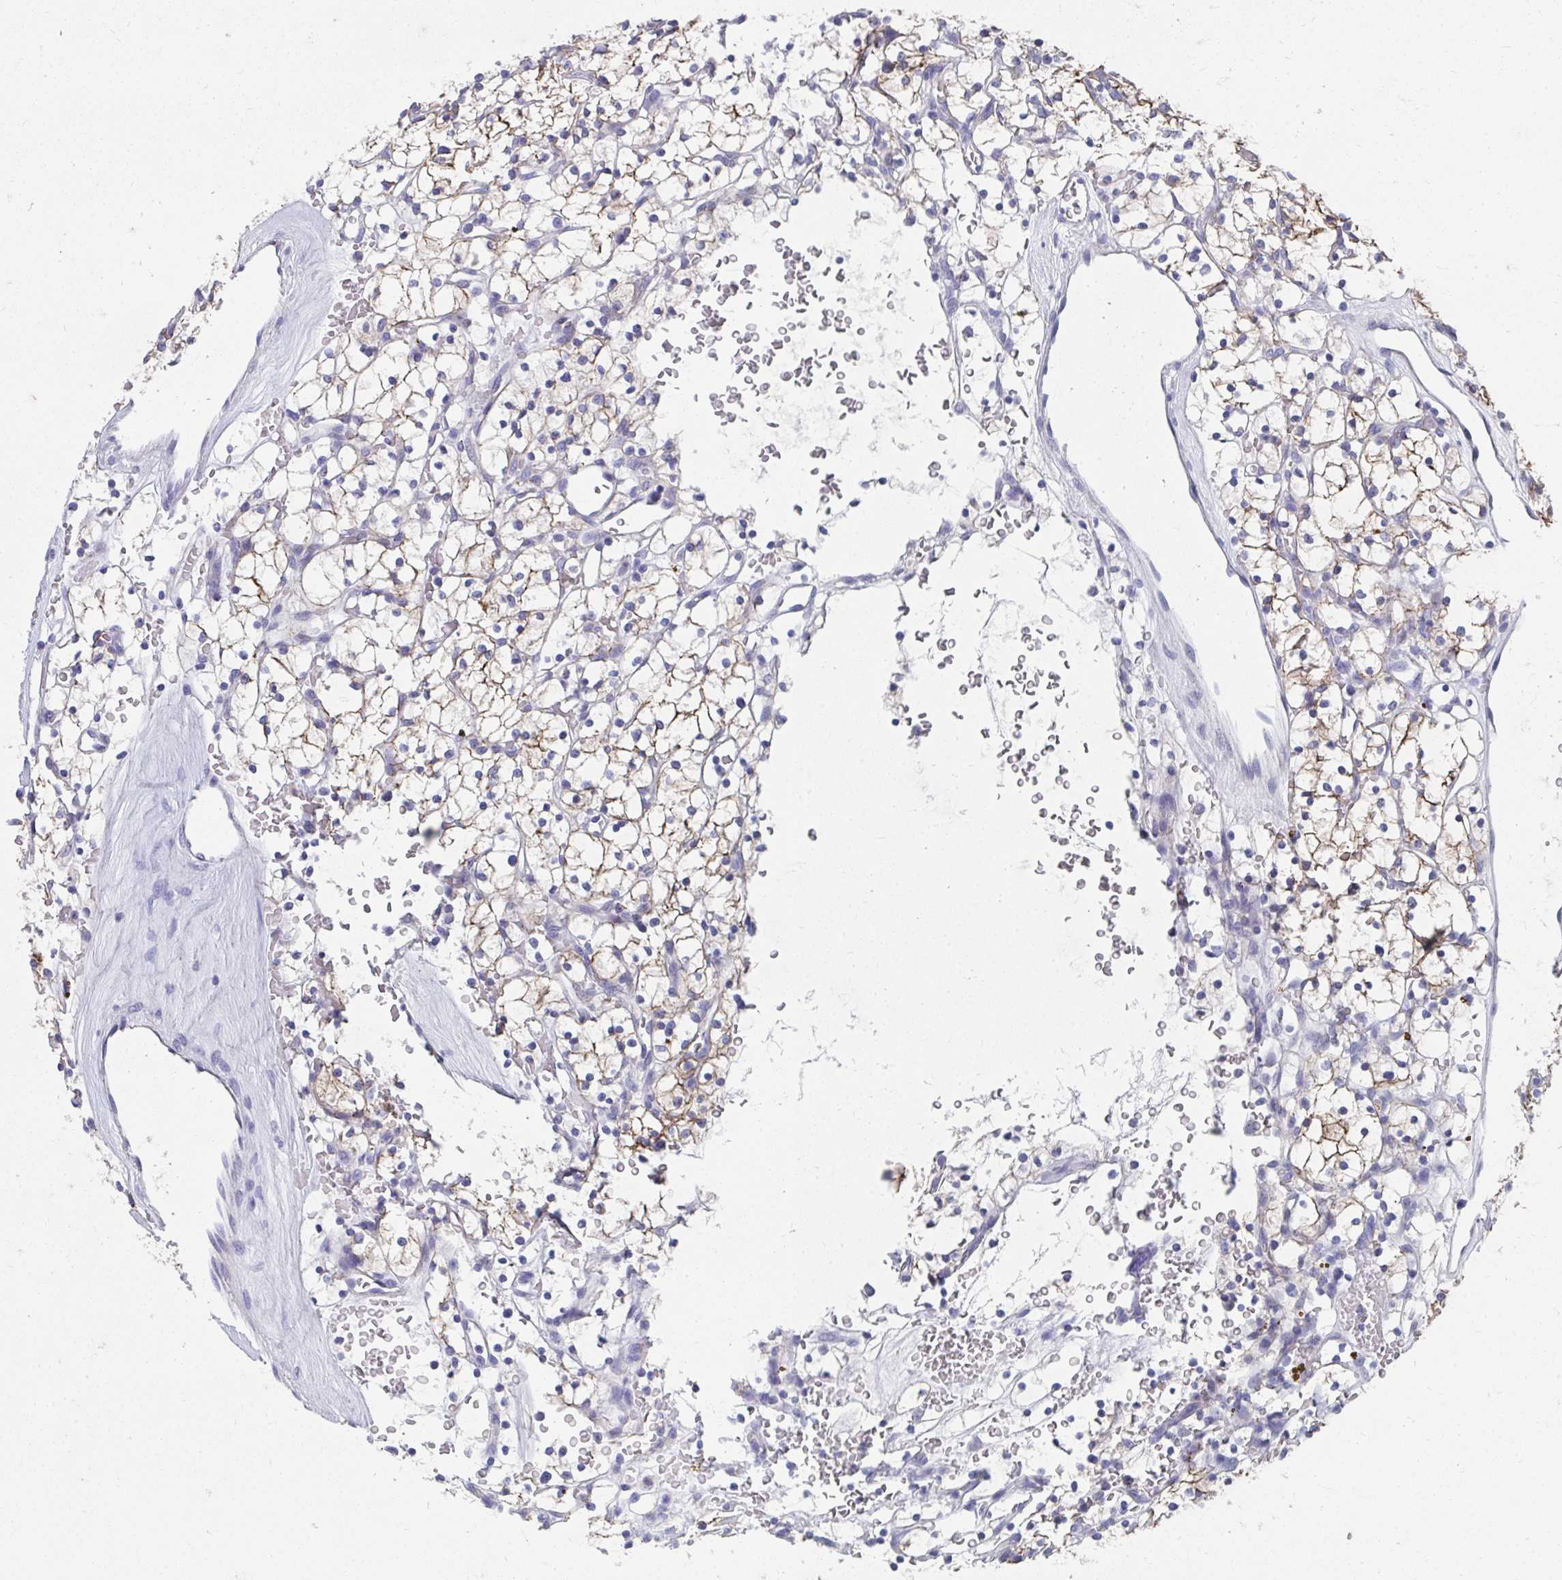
{"staining": {"intensity": "weak", "quantity": "25%-75%", "location": "cytoplasmic/membranous"}, "tissue": "renal cancer", "cell_type": "Tumor cells", "image_type": "cancer", "snomed": [{"axis": "morphology", "description": "Adenocarcinoma, NOS"}, {"axis": "topography", "description": "Kidney"}], "caption": "Approximately 25%-75% of tumor cells in adenocarcinoma (renal) reveal weak cytoplasmic/membranous protein positivity as visualized by brown immunohistochemical staining.", "gene": "TMPRSS2", "patient": {"sex": "female", "age": 64}}